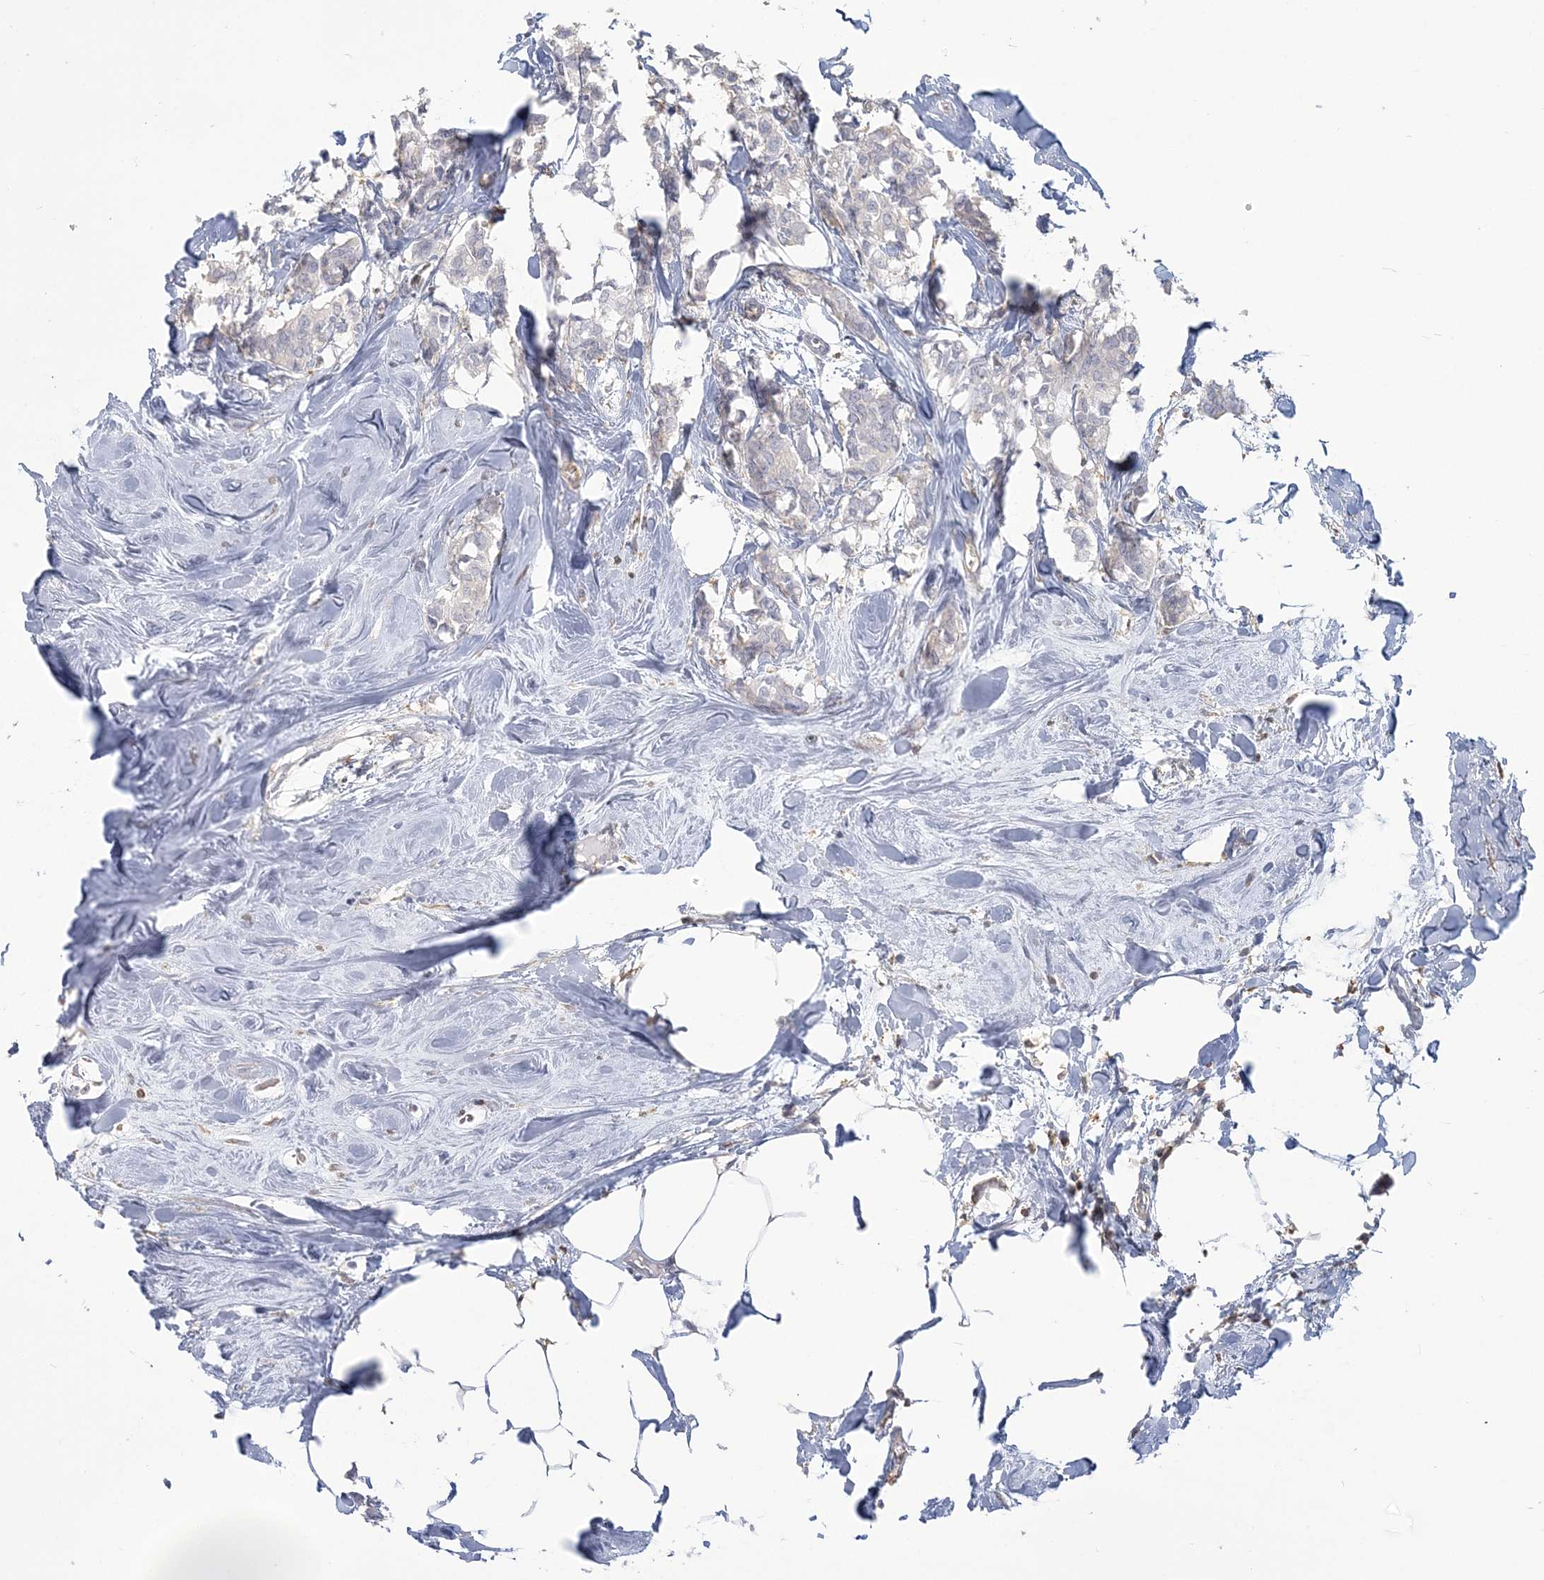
{"staining": {"intensity": "negative", "quantity": "none", "location": "none"}, "tissue": "breast cancer", "cell_type": "Tumor cells", "image_type": "cancer", "snomed": [{"axis": "morphology", "description": "Duct carcinoma"}, {"axis": "topography", "description": "Breast"}], "caption": "The micrograph demonstrates no staining of tumor cells in breast invasive ductal carcinoma.", "gene": "ANKS1A", "patient": {"sex": "female", "age": 84}}